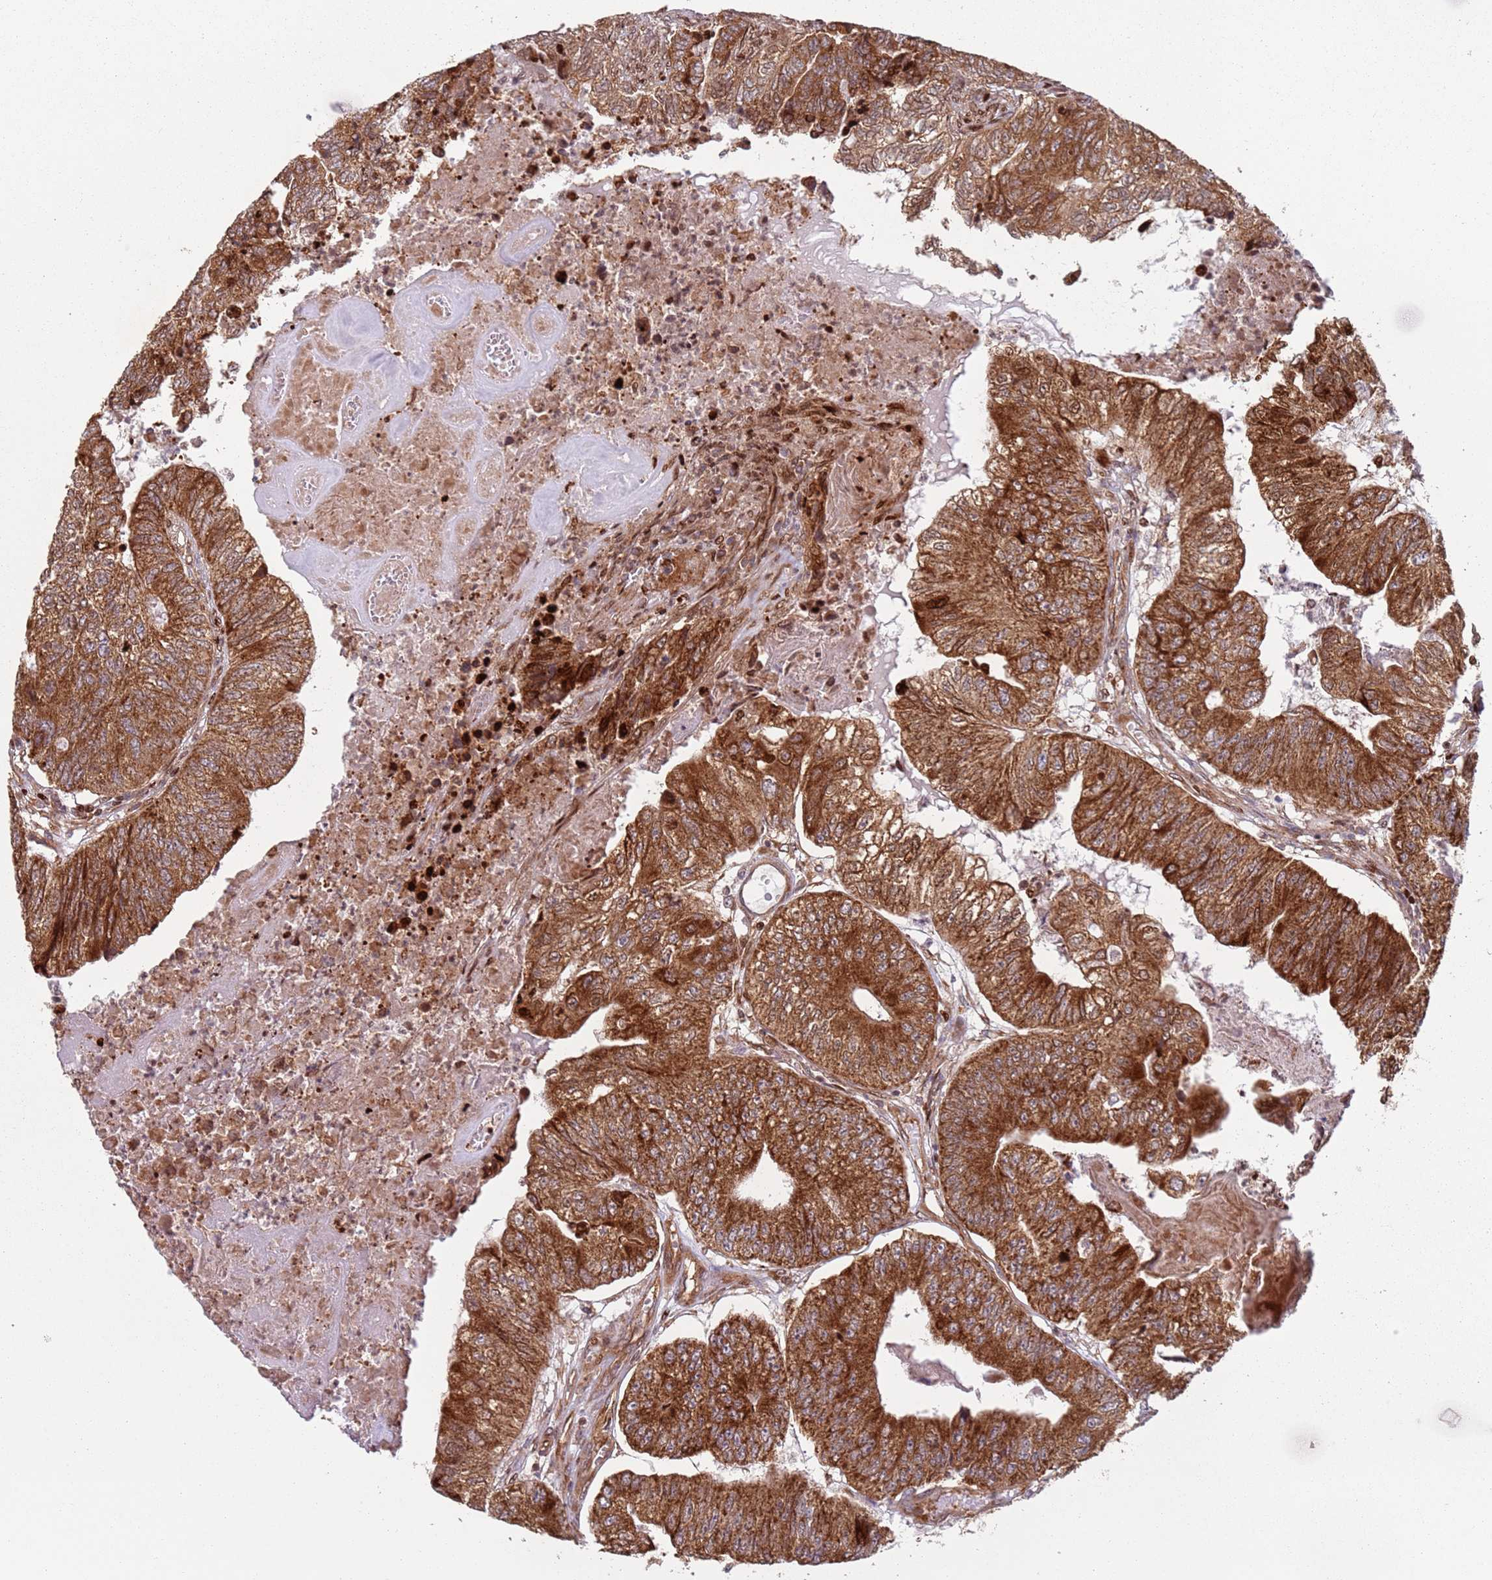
{"staining": {"intensity": "strong", "quantity": ">75%", "location": "cytoplasmic/membranous,nuclear"}, "tissue": "colorectal cancer", "cell_type": "Tumor cells", "image_type": "cancer", "snomed": [{"axis": "morphology", "description": "Adenocarcinoma, NOS"}, {"axis": "topography", "description": "Colon"}], "caption": "Human colorectal adenocarcinoma stained with a protein marker exhibits strong staining in tumor cells.", "gene": "HNRNPLL", "patient": {"sex": "female", "age": 67}}